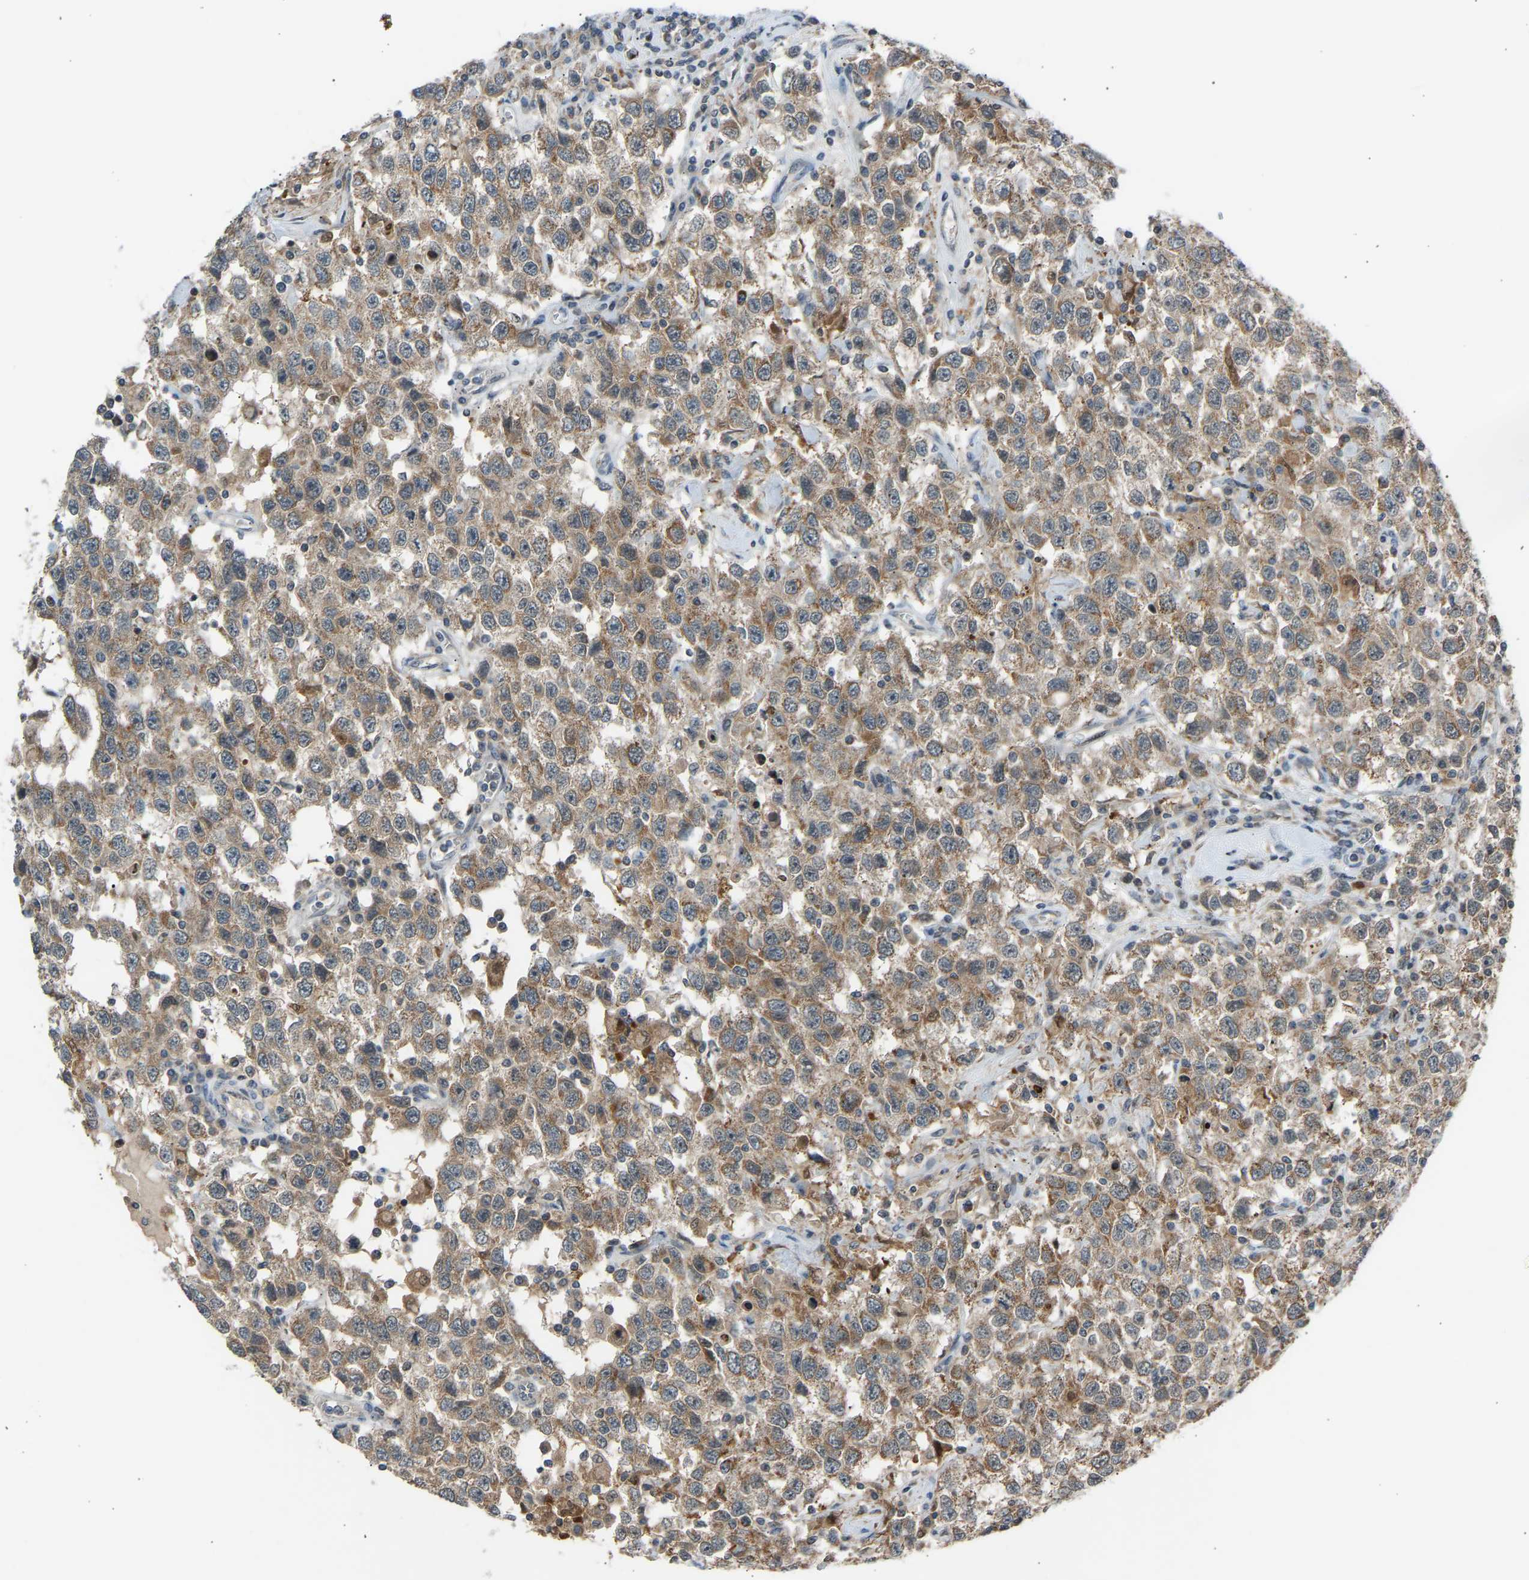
{"staining": {"intensity": "moderate", "quantity": ">75%", "location": "cytoplasmic/membranous"}, "tissue": "testis cancer", "cell_type": "Tumor cells", "image_type": "cancer", "snomed": [{"axis": "morphology", "description": "Seminoma, NOS"}, {"axis": "topography", "description": "Testis"}], "caption": "Testis cancer stained with a brown dye demonstrates moderate cytoplasmic/membranous positive staining in about >75% of tumor cells.", "gene": "SLIRP", "patient": {"sex": "male", "age": 41}}